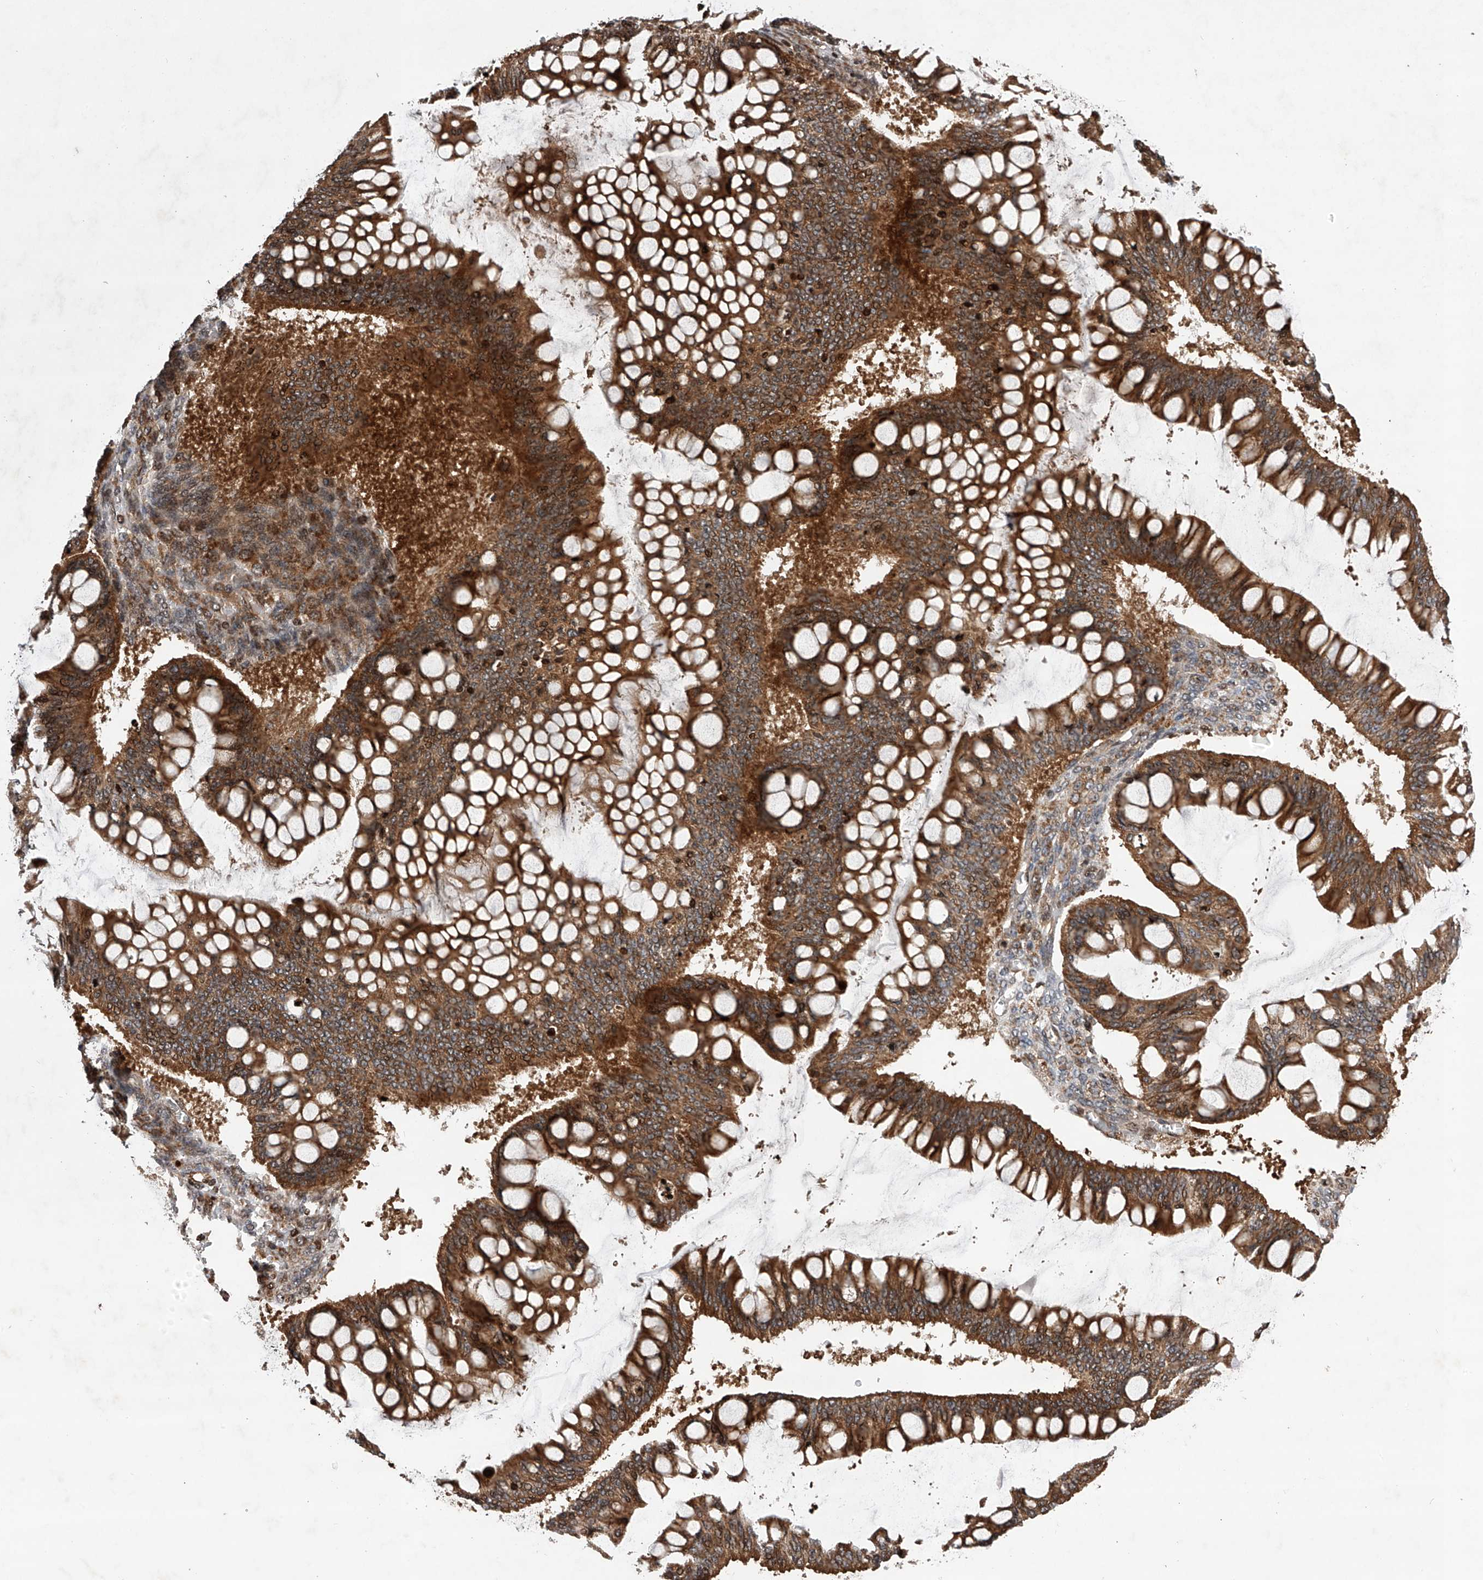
{"staining": {"intensity": "strong", "quantity": ">75%", "location": "cytoplasmic/membranous"}, "tissue": "ovarian cancer", "cell_type": "Tumor cells", "image_type": "cancer", "snomed": [{"axis": "morphology", "description": "Cystadenocarcinoma, mucinous, NOS"}, {"axis": "topography", "description": "Ovary"}], "caption": "Ovarian cancer (mucinous cystadenocarcinoma) stained with immunohistochemistry demonstrates strong cytoplasmic/membranous positivity in about >75% of tumor cells. Immunohistochemistry (ihc) stains the protein in brown and the nuclei are stained blue.", "gene": "MAP3K11", "patient": {"sex": "female", "age": 73}}